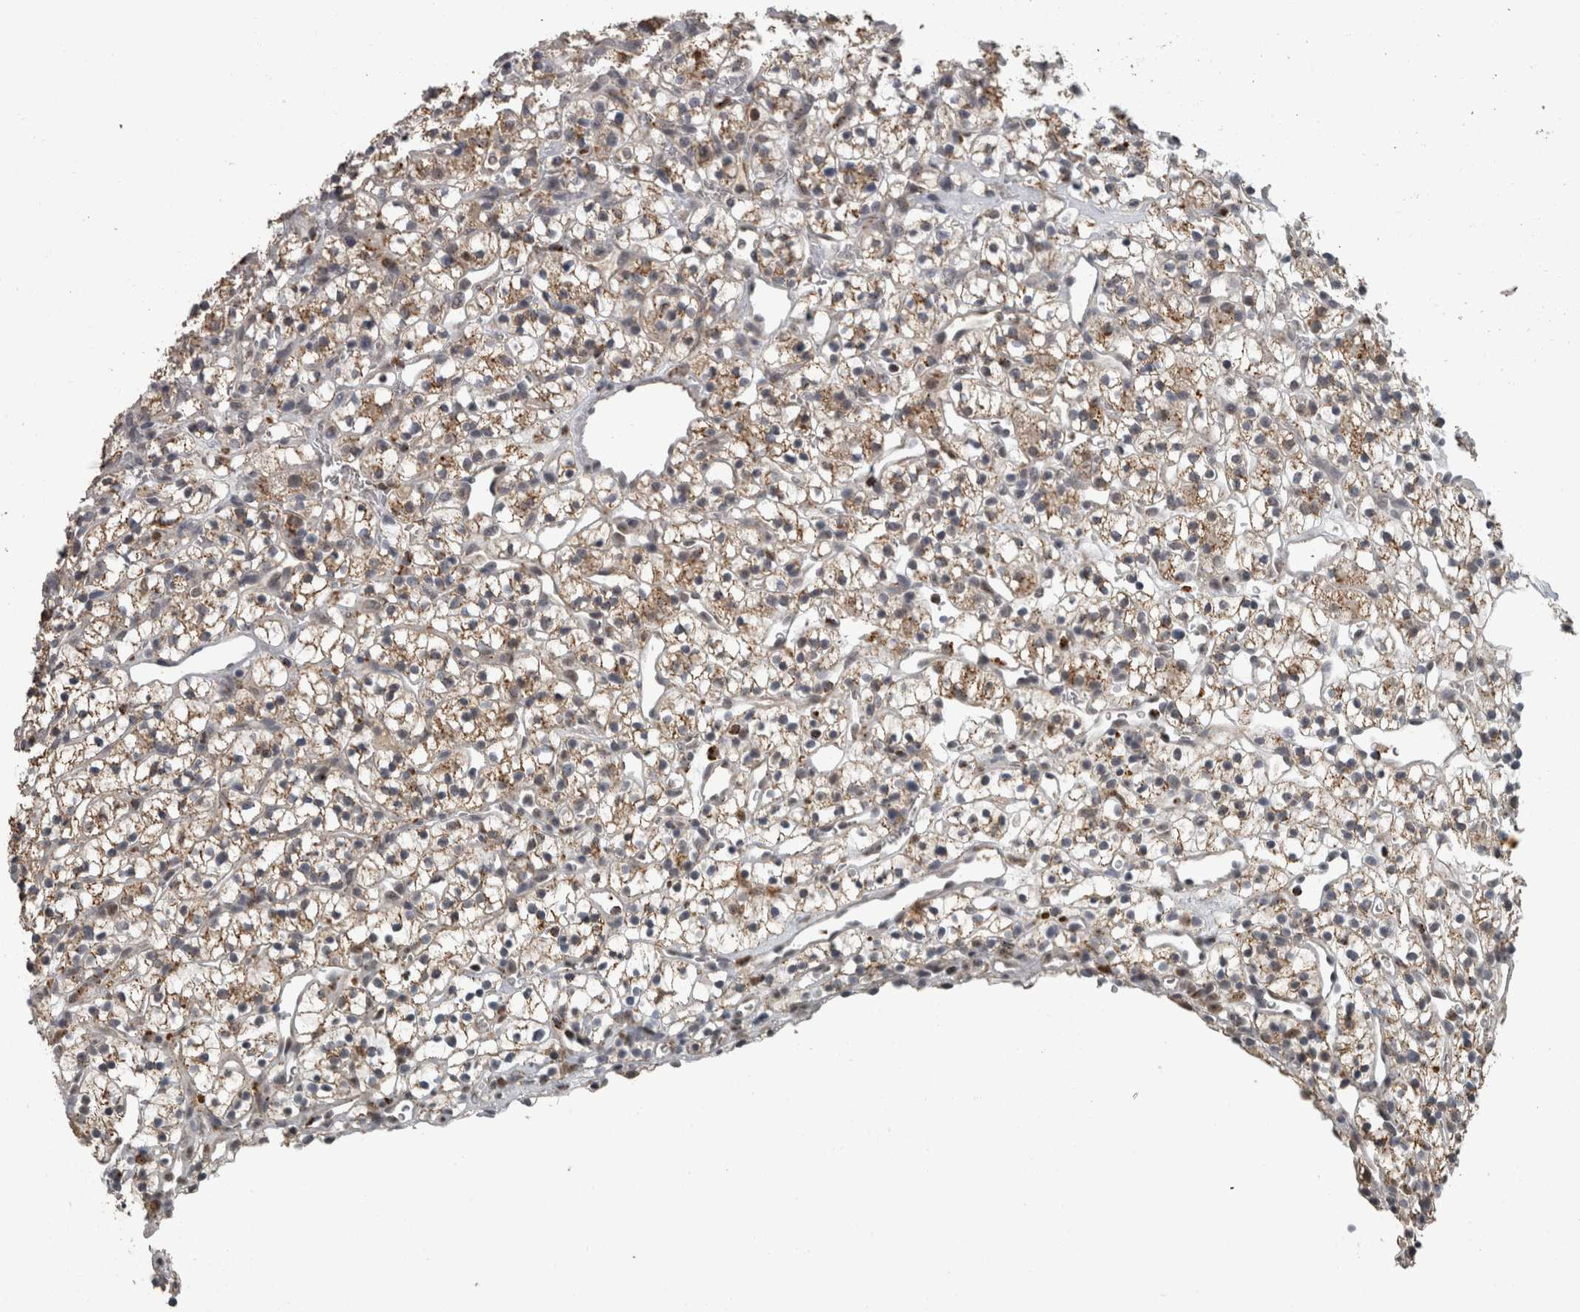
{"staining": {"intensity": "moderate", "quantity": ">75%", "location": "cytoplasmic/membranous"}, "tissue": "renal cancer", "cell_type": "Tumor cells", "image_type": "cancer", "snomed": [{"axis": "morphology", "description": "Adenocarcinoma, NOS"}, {"axis": "topography", "description": "Kidney"}], "caption": "A brown stain highlights moderate cytoplasmic/membranous staining of a protein in renal cancer (adenocarcinoma) tumor cells.", "gene": "NAAA", "patient": {"sex": "female", "age": 57}}